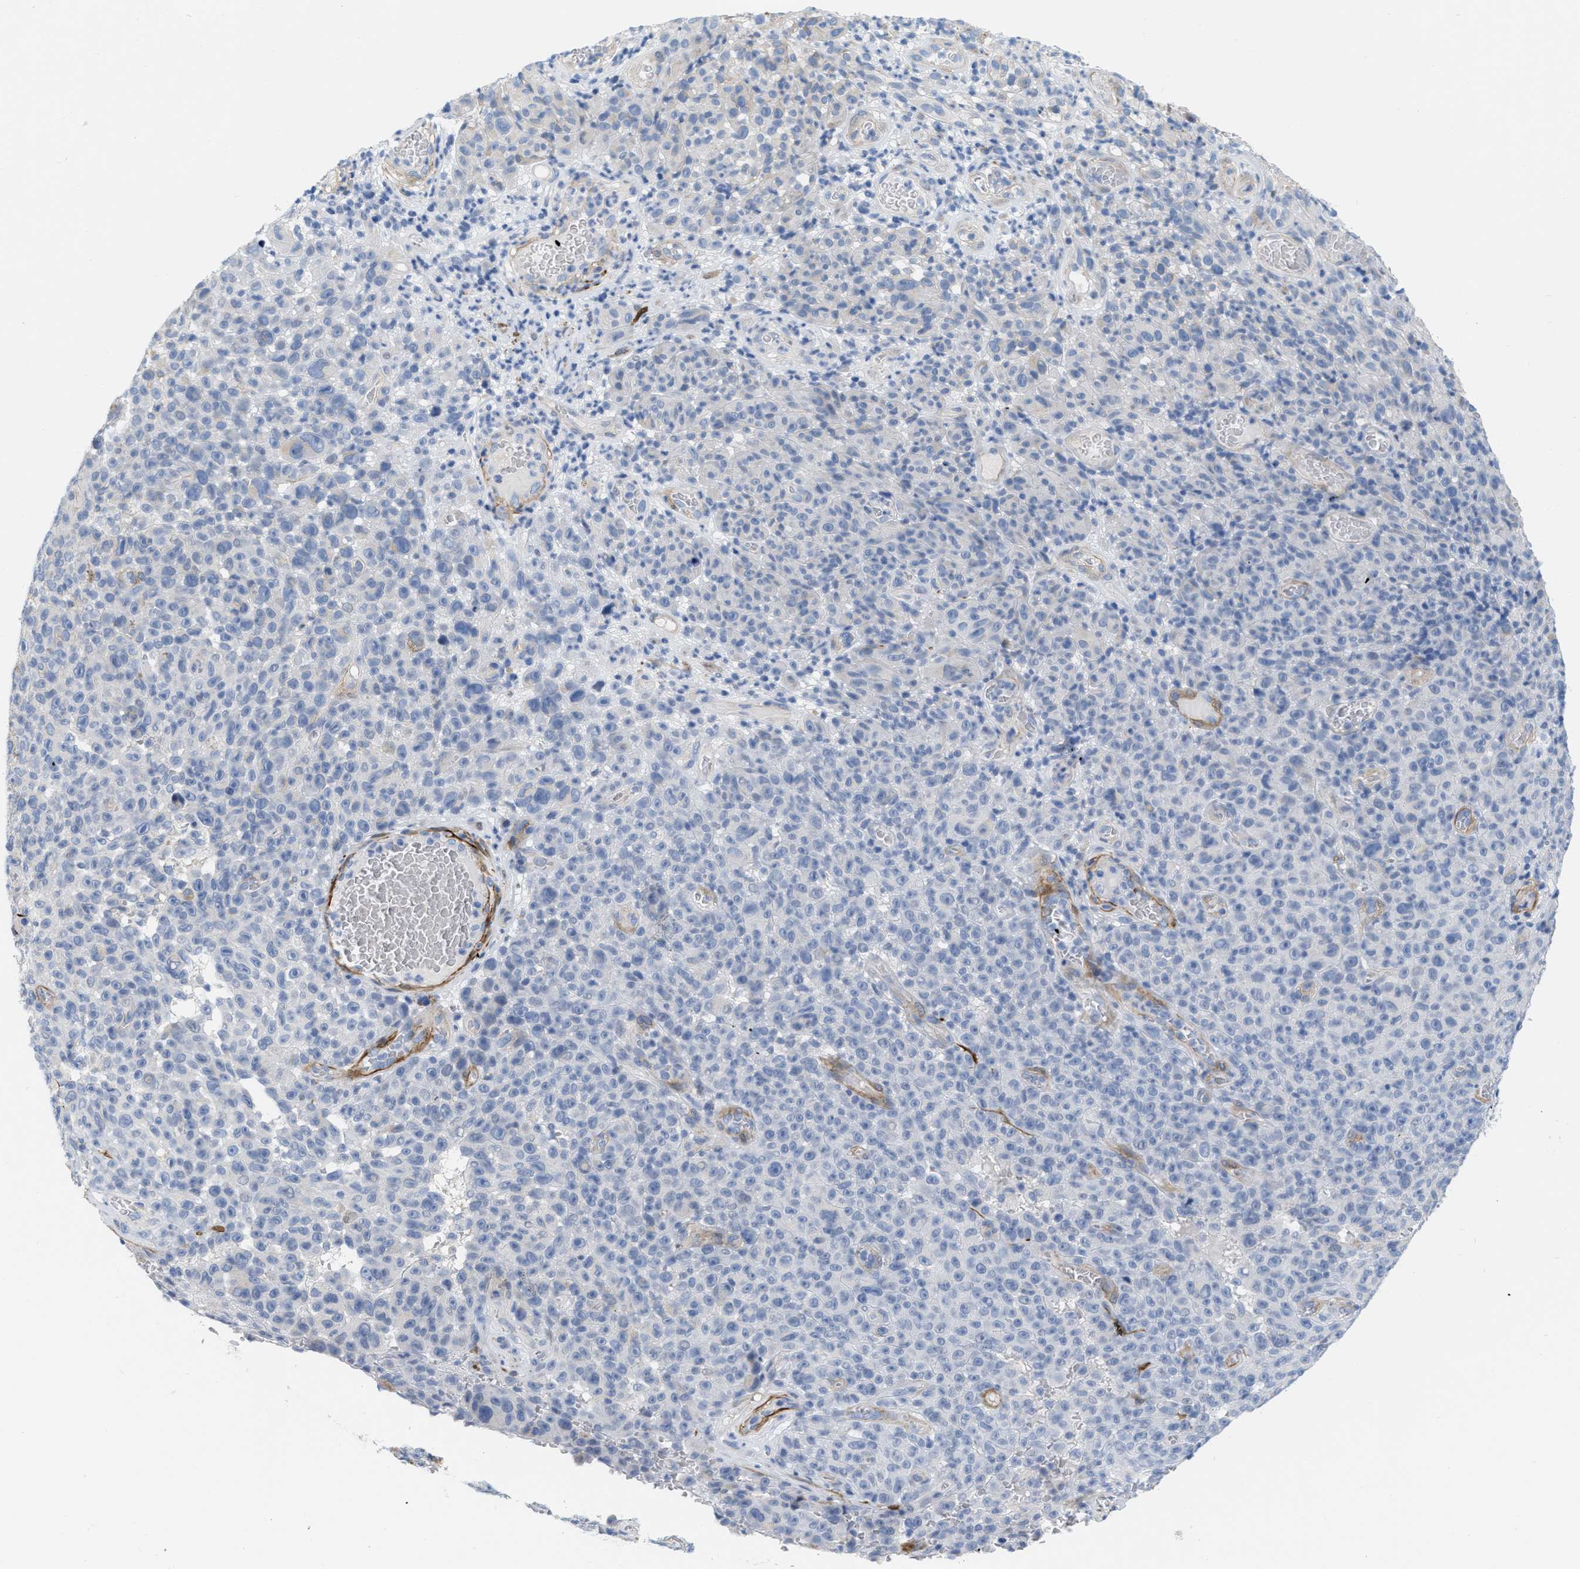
{"staining": {"intensity": "negative", "quantity": "none", "location": "none"}, "tissue": "melanoma", "cell_type": "Tumor cells", "image_type": "cancer", "snomed": [{"axis": "morphology", "description": "Malignant melanoma, NOS"}, {"axis": "topography", "description": "Skin"}], "caption": "Human melanoma stained for a protein using immunohistochemistry reveals no positivity in tumor cells.", "gene": "TAGLN", "patient": {"sex": "female", "age": 82}}